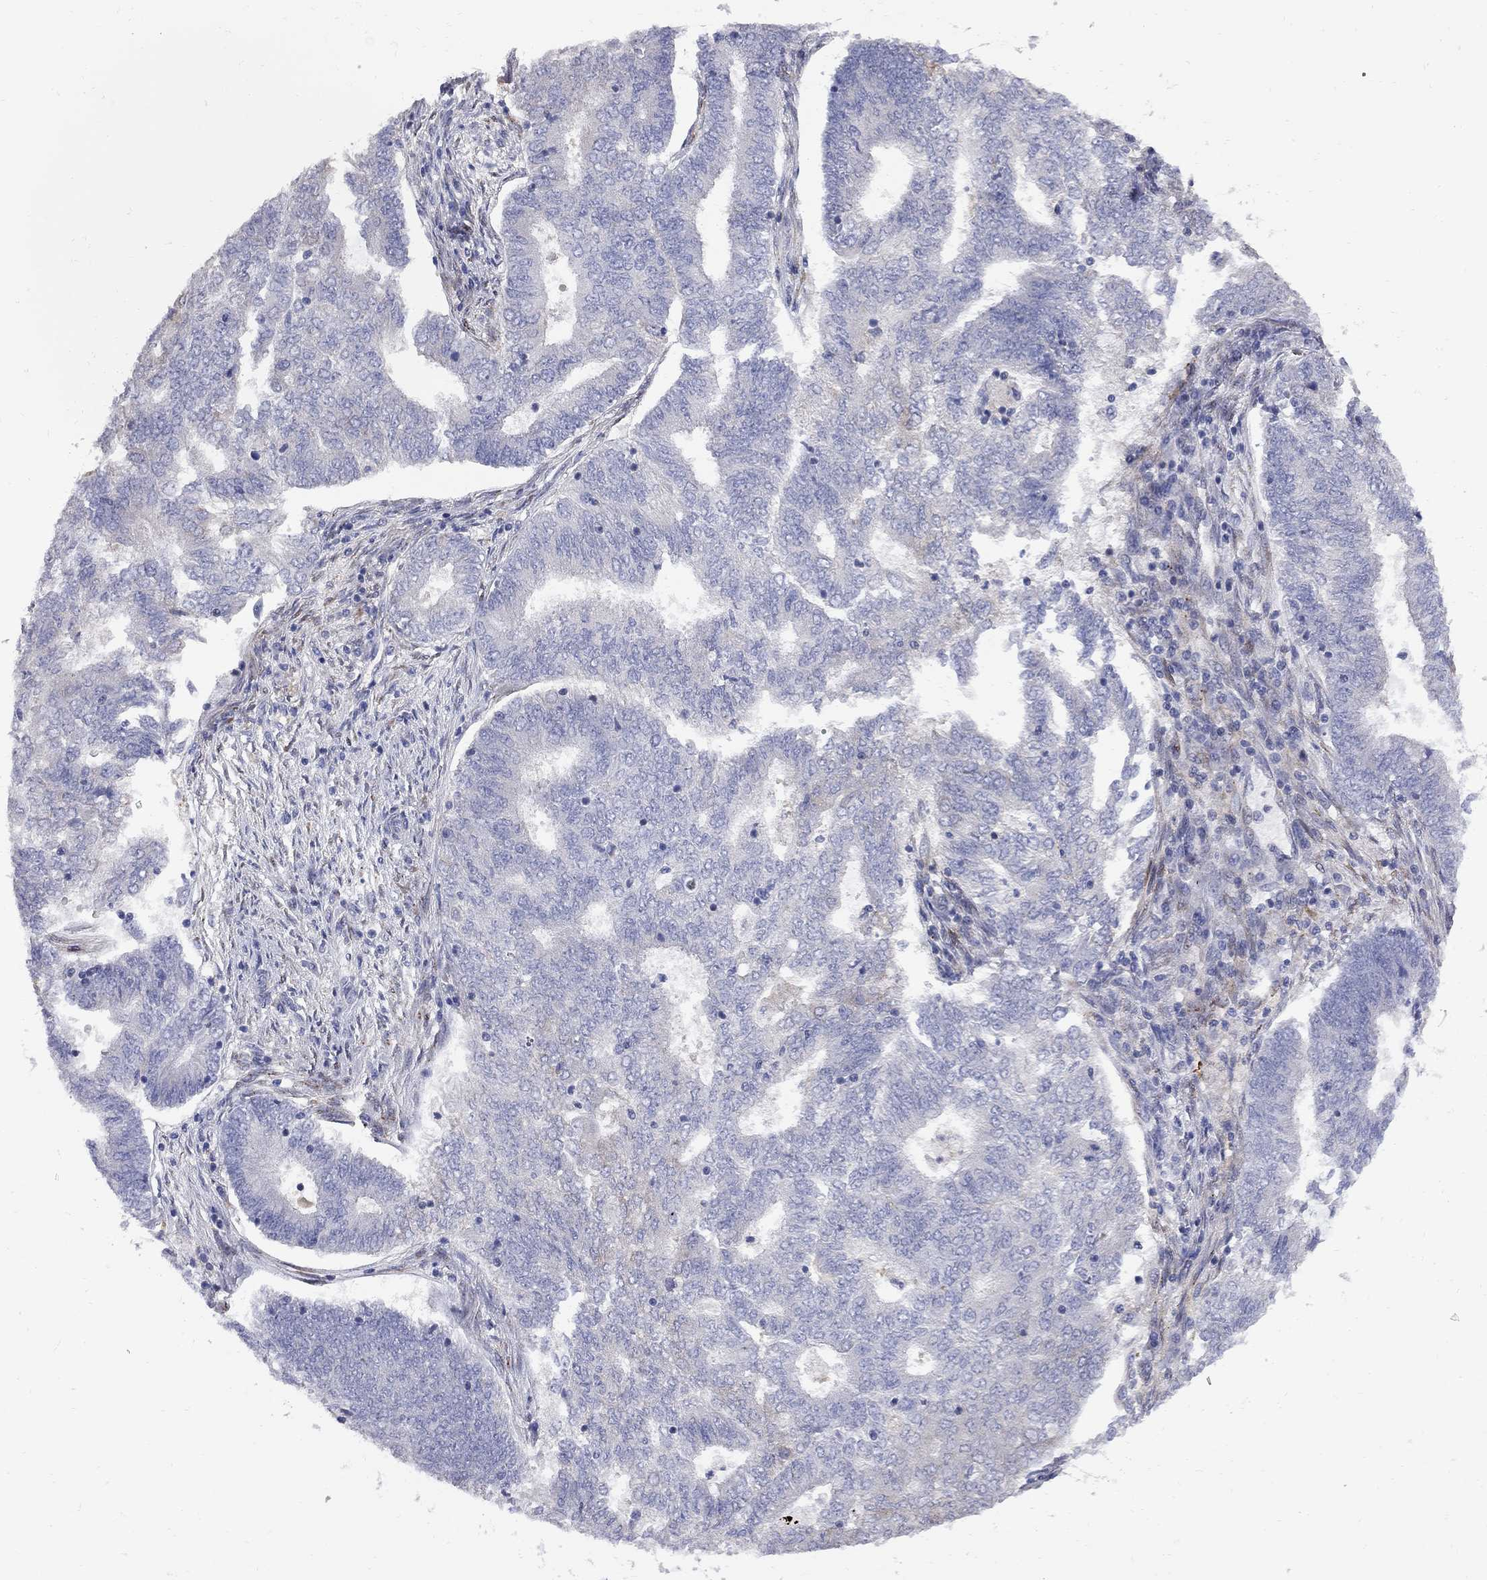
{"staining": {"intensity": "negative", "quantity": "none", "location": "none"}, "tissue": "endometrial cancer", "cell_type": "Tumor cells", "image_type": "cancer", "snomed": [{"axis": "morphology", "description": "Adenocarcinoma, NOS"}, {"axis": "topography", "description": "Endometrium"}], "caption": "Protein analysis of endometrial adenocarcinoma displays no significant positivity in tumor cells.", "gene": "MTHFR", "patient": {"sex": "female", "age": 62}}